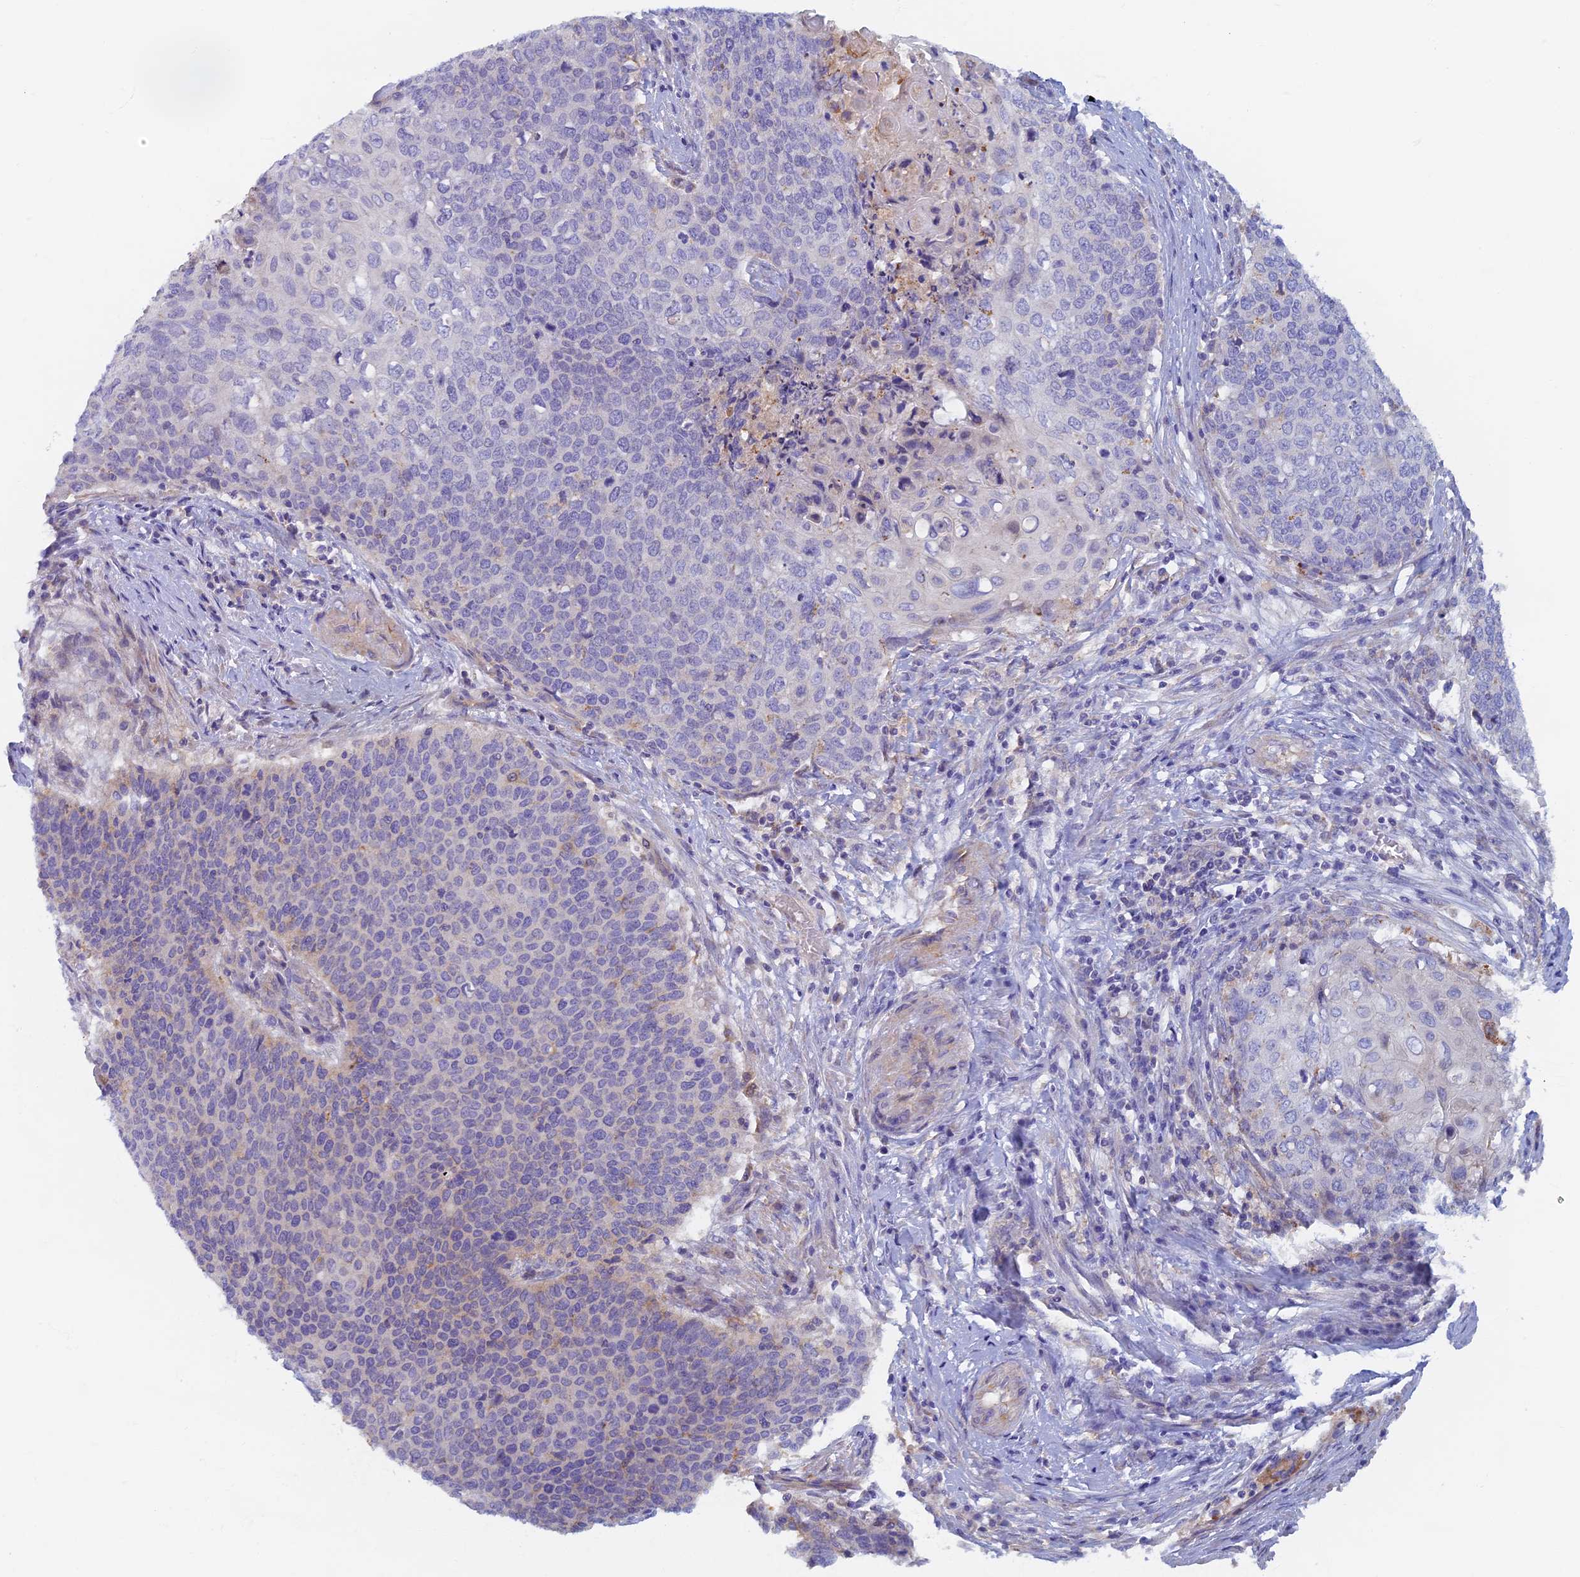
{"staining": {"intensity": "negative", "quantity": "none", "location": "none"}, "tissue": "cervical cancer", "cell_type": "Tumor cells", "image_type": "cancer", "snomed": [{"axis": "morphology", "description": "Squamous cell carcinoma, NOS"}, {"axis": "topography", "description": "Cervix"}], "caption": "Immunohistochemical staining of cervical cancer demonstrates no significant positivity in tumor cells.", "gene": "TMEM44", "patient": {"sex": "female", "age": 39}}